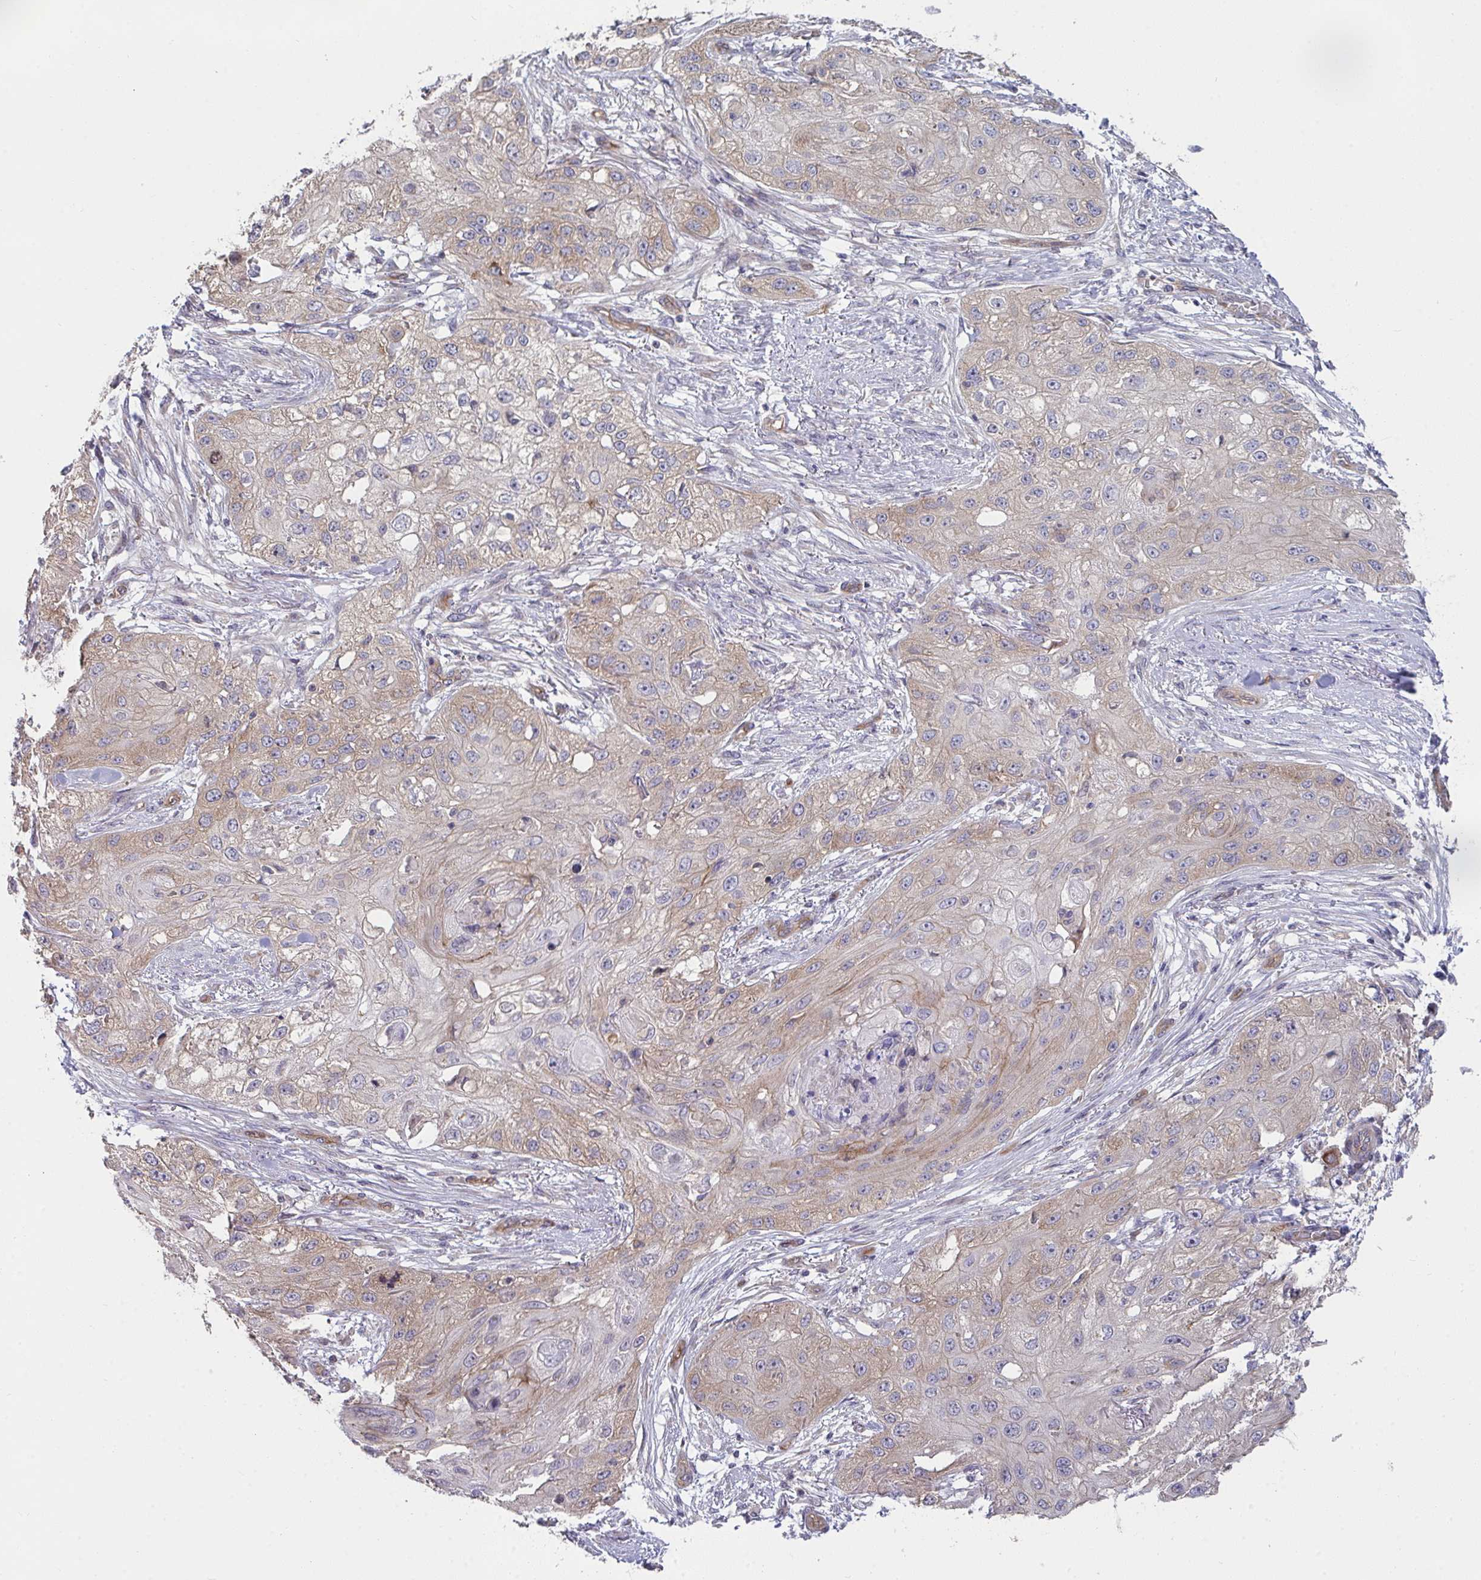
{"staining": {"intensity": "weak", "quantity": "25%-75%", "location": "cytoplasmic/membranous"}, "tissue": "skin cancer", "cell_type": "Tumor cells", "image_type": "cancer", "snomed": [{"axis": "morphology", "description": "Squamous cell carcinoma, NOS"}, {"axis": "topography", "description": "Skin"}, {"axis": "topography", "description": "Vulva"}], "caption": "DAB immunohistochemical staining of human skin squamous cell carcinoma exhibits weak cytoplasmic/membranous protein positivity in about 25%-75% of tumor cells. (DAB (3,3'-diaminobenzidine) = brown stain, brightfield microscopy at high magnification).", "gene": "CASP9", "patient": {"sex": "female", "age": 86}}